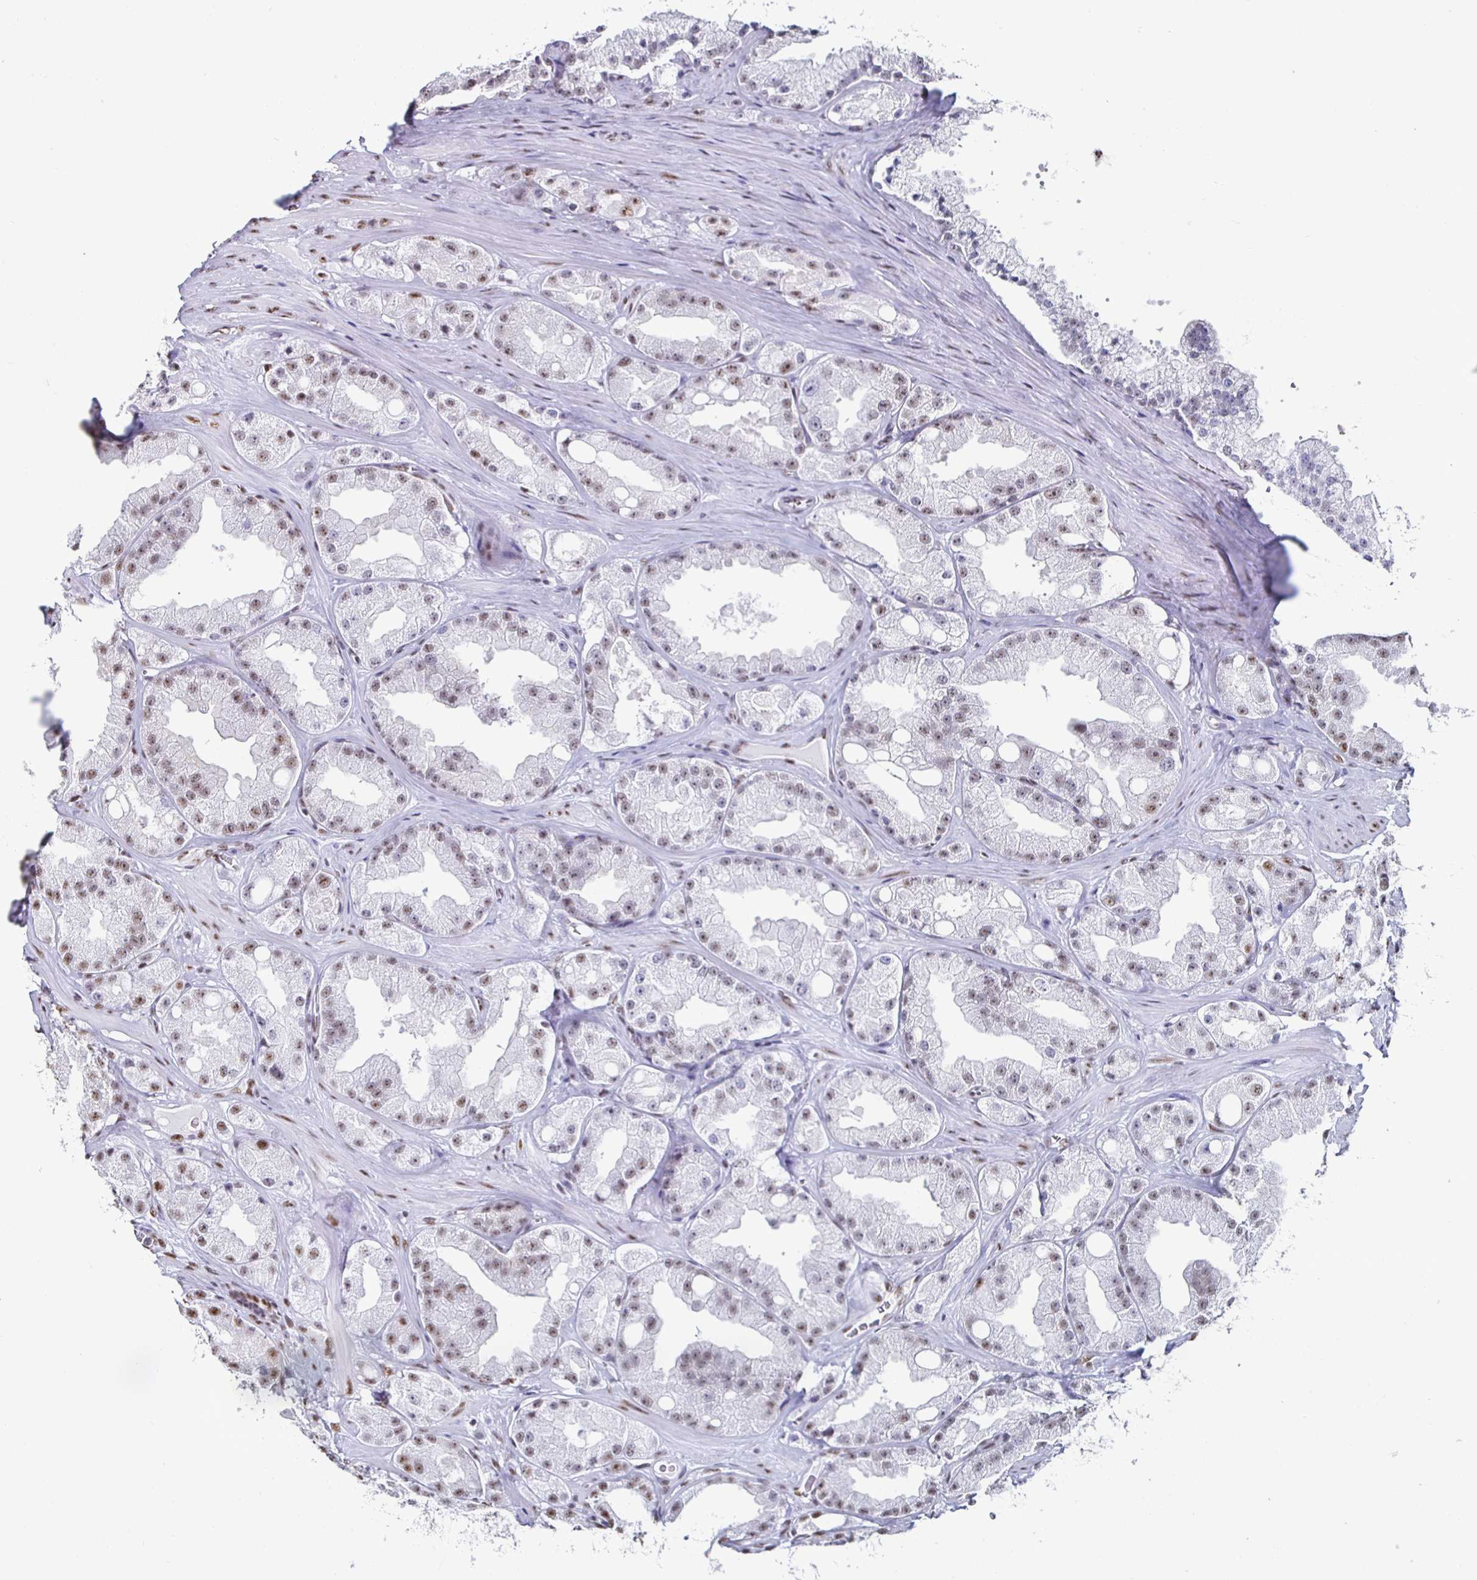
{"staining": {"intensity": "weak", "quantity": "25%-75%", "location": "nuclear"}, "tissue": "prostate cancer", "cell_type": "Tumor cells", "image_type": "cancer", "snomed": [{"axis": "morphology", "description": "Adenocarcinoma, High grade"}, {"axis": "topography", "description": "Prostate"}], "caption": "Brown immunohistochemical staining in prostate cancer (high-grade adenocarcinoma) displays weak nuclear expression in about 25%-75% of tumor cells. (brown staining indicates protein expression, while blue staining denotes nuclei).", "gene": "DDX39B", "patient": {"sex": "male", "age": 66}}